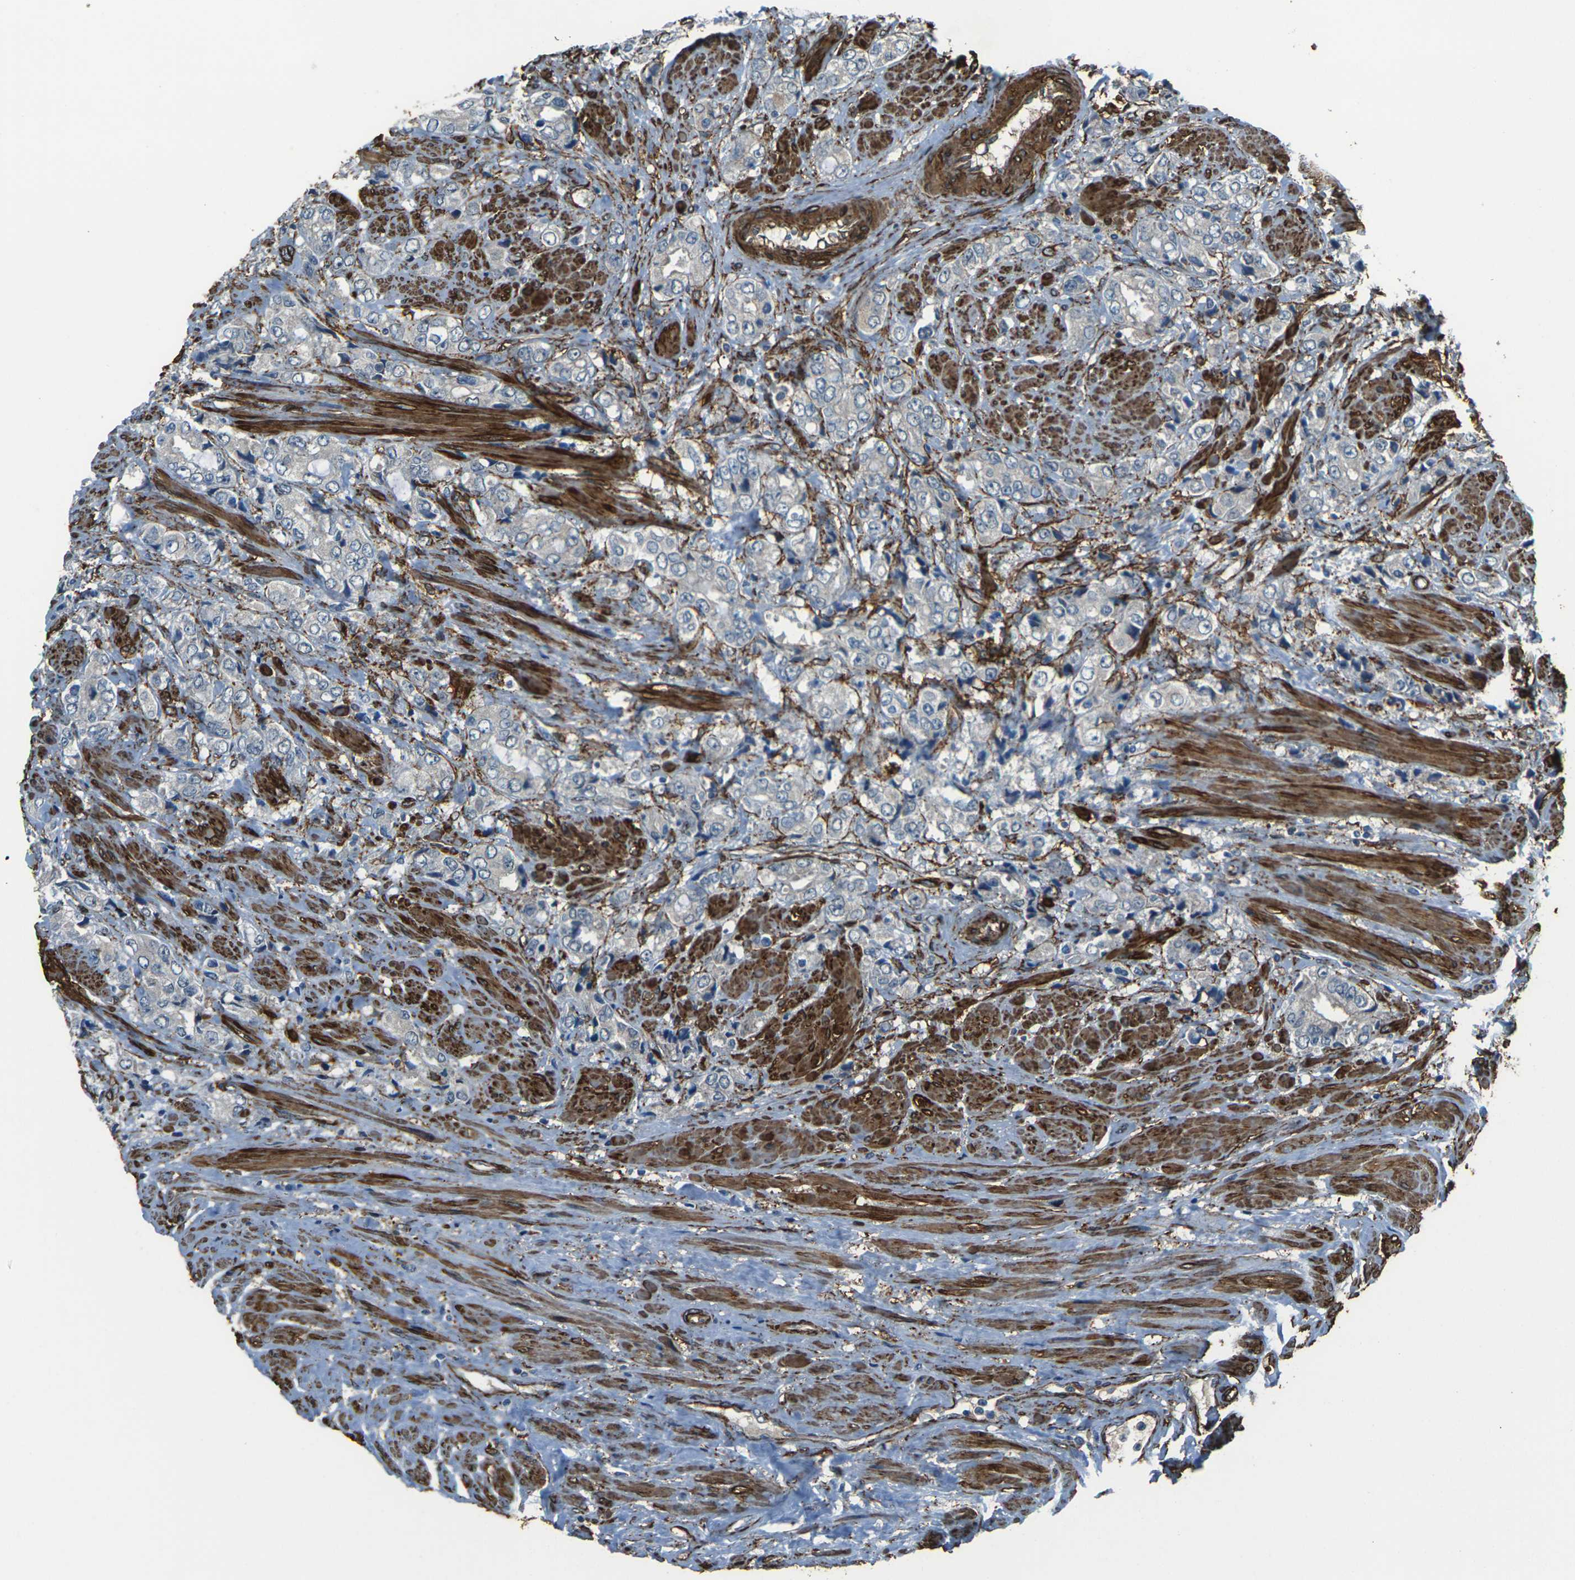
{"staining": {"intensity": "negative", "quantity": "none", "location": "none"}, "tissue": "prostate cancer", "cell_type": "Tumor cells", "image_type": "cancer", "snomed": [{"axis": "morphology", "description": "Adenocarcinoma, High grade"}, {"axis": "topography", "description": "Prostate"}], "caption": "Tumor cells are negative for brown protein staining in prostate cancer (high-grade adenocarcinoma).", "gene": "GRAMD1C", "patient": {"sex": "male", "age": 61}}